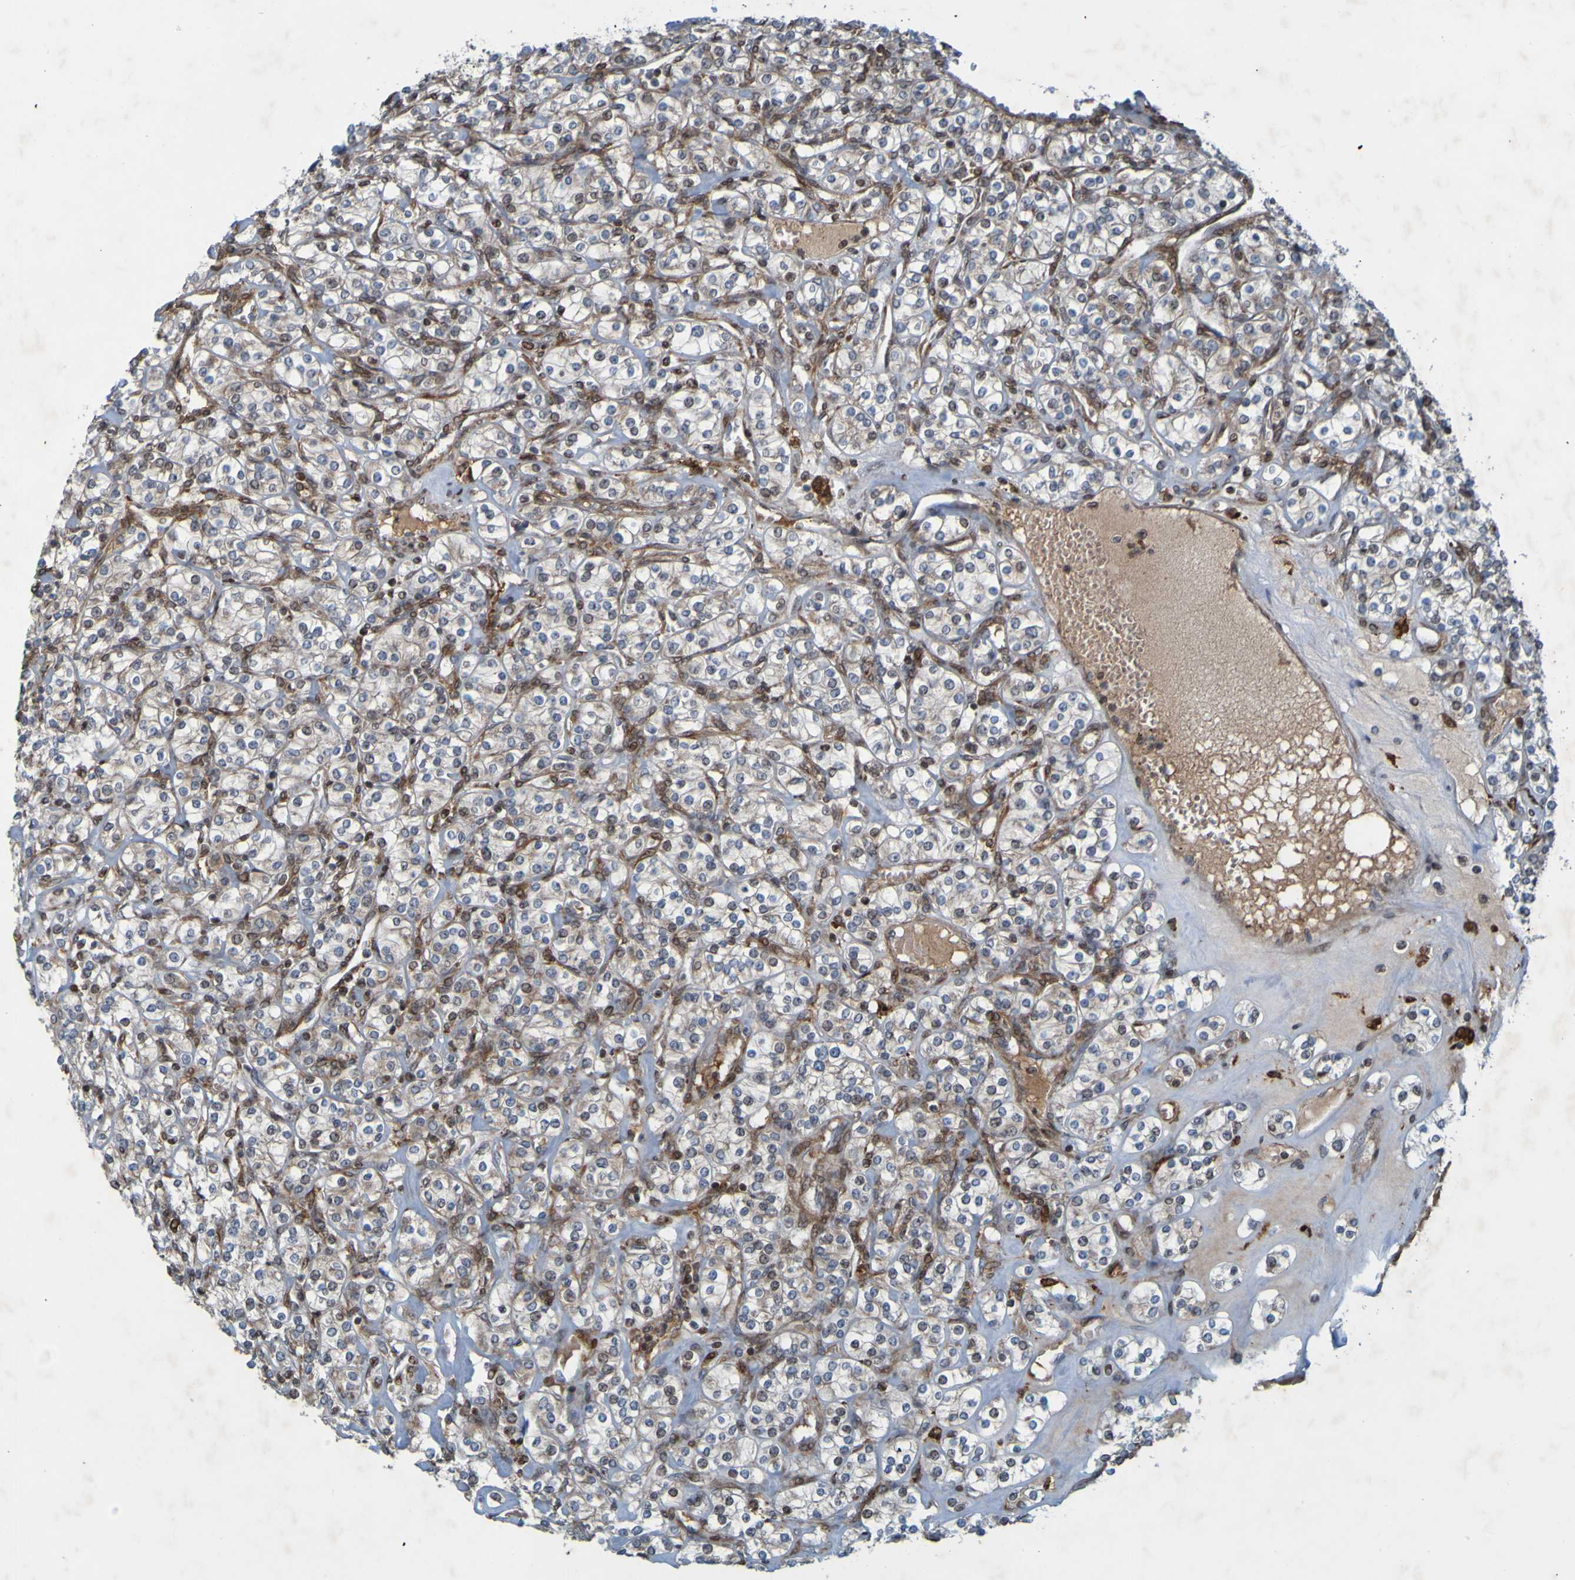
{"staining": {"intensity": "weak", "quantity": "25%-75%", "location": "cytoplasmic/membranous"}, "tissue": "renal cancer", "cell_type": "Tumor cells", "image_type": "cancer", "snomed": [{"axis": "morphology", "description": "Adenocarcinoma, NOS"}, {"axis": "topography", "description": "Kidney"}], "caption": "A high-resolution histopathology image shows IHC staining of renal cancer (adenocarcinoma), which reveals weak cytoplasmic/membranous staining in approximately 25%-75% of tumor cells.", "gene": "GUCY1A1", "patient": {"sex": "male", "age": 77}}